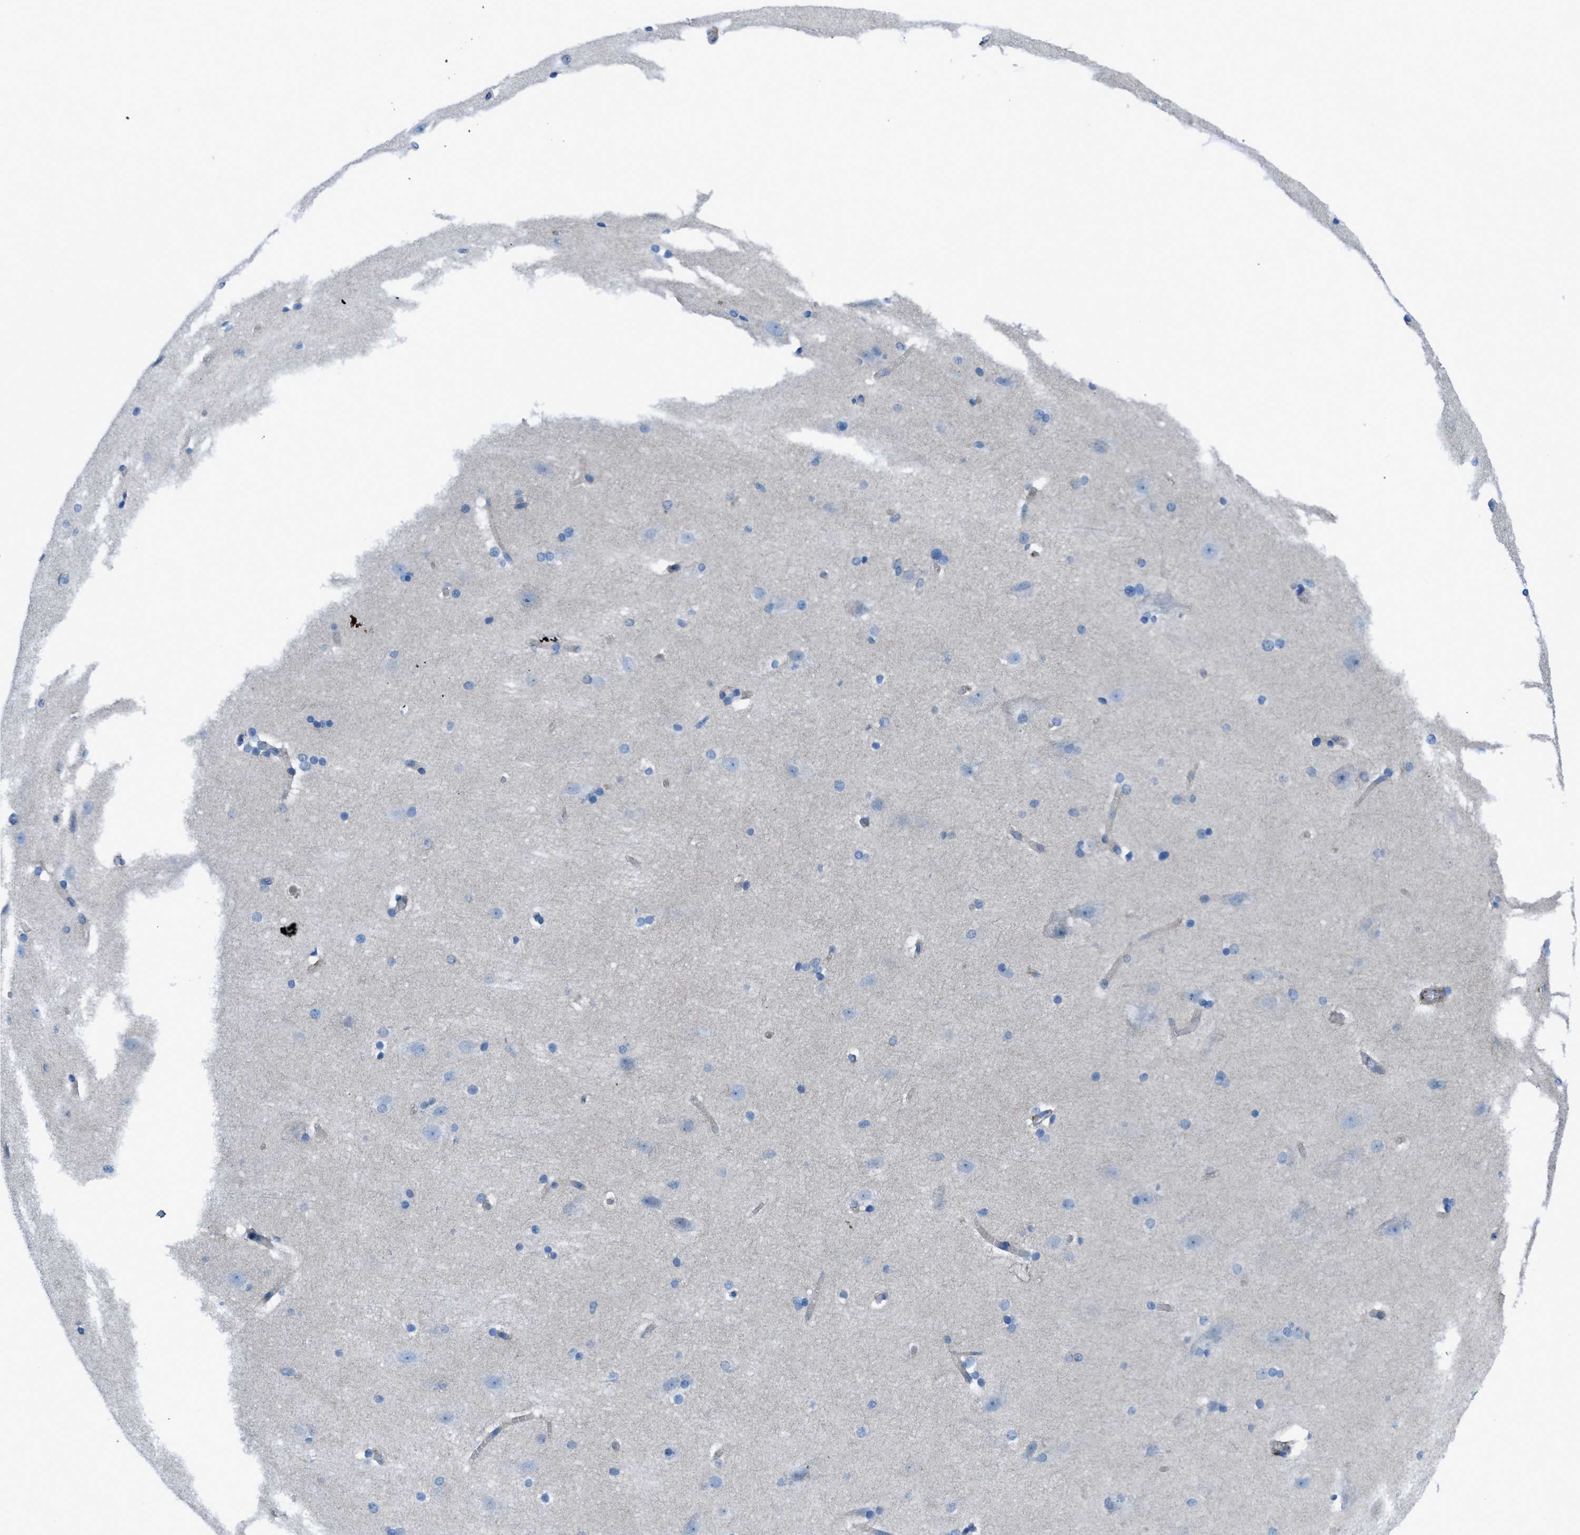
{"staining": {"intensity": "moderate", "quantity": "<25%", "location": "cytoplasmic/membranous"}, "tissue": "cerebral cortex", "cell_type": "Endothelial cells", "image_type": "normal", "snomed": [{"axis": "morphology", "description": "Normal tissue, NOS"}, {"axis": "topography", "description": "Cerebral cortex"}, {"axis": "topography", "description": "Hippocampus"}], "caption": "High-power microscopy captured an IHC image of normal cerebral cortex, revealing moderate cytoplasmic/membranous staining in approximately <25% of endothelial cells.", "gene": "EGFR", "patient": {"sex": "female", "age": 19}}